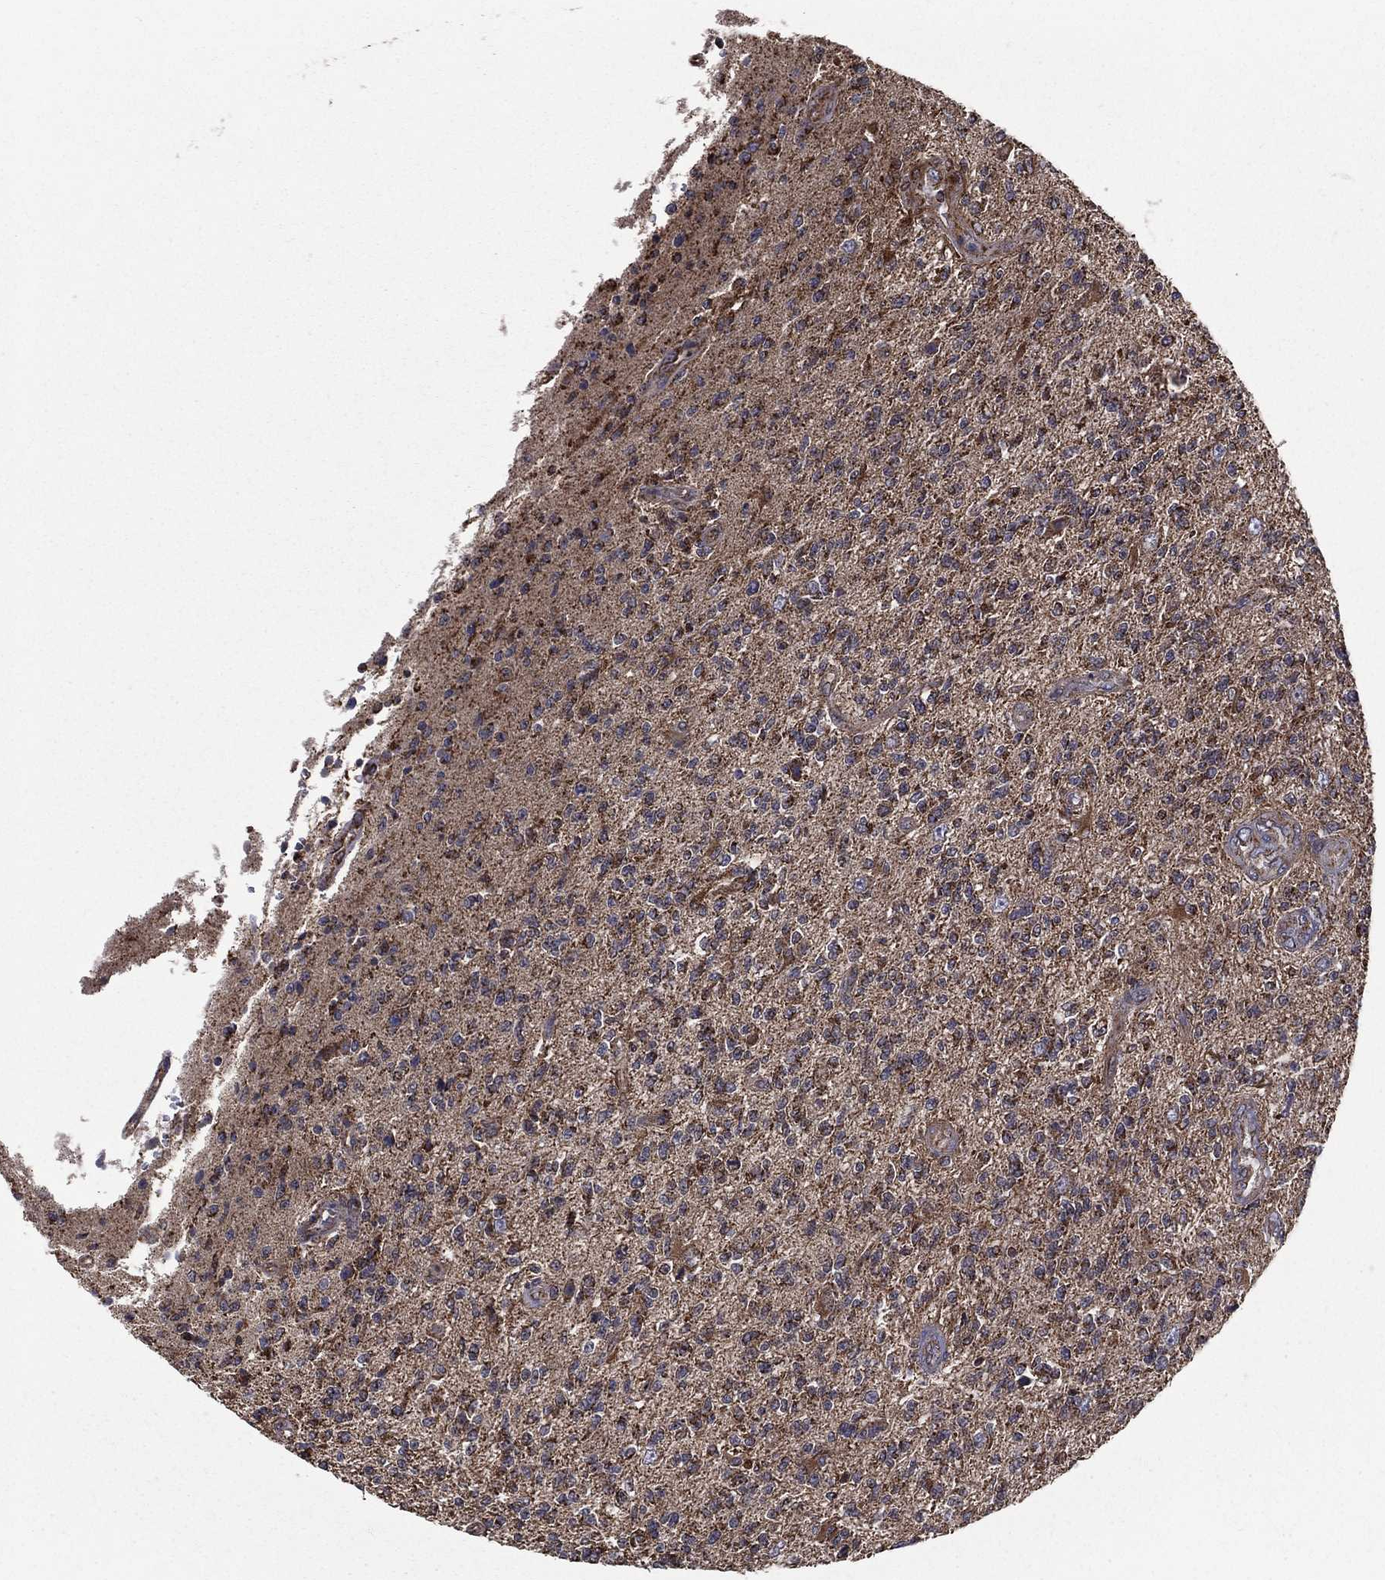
{"staining": {"intensity": "moderate", "quantity": "<25%", "location": "cytoplasmic/membranous"}, "tissue": "glioma", "cell_type": "Tumor cells", "image_type": "cancer", "snomed": [{"axis": "morphology", "description": "Glioma, malignant, High grade"}, {"axis": "topography", "description": "Brain"}], "caption": "High-grade glioma (malignant) was stained to show a protein in brown. There is low levels of moderate cytoplasmic/membranous staining in approximately <25% of tumor cells.", "gene": "RIGI", "patient": {"sex": "male", "age": 56}}